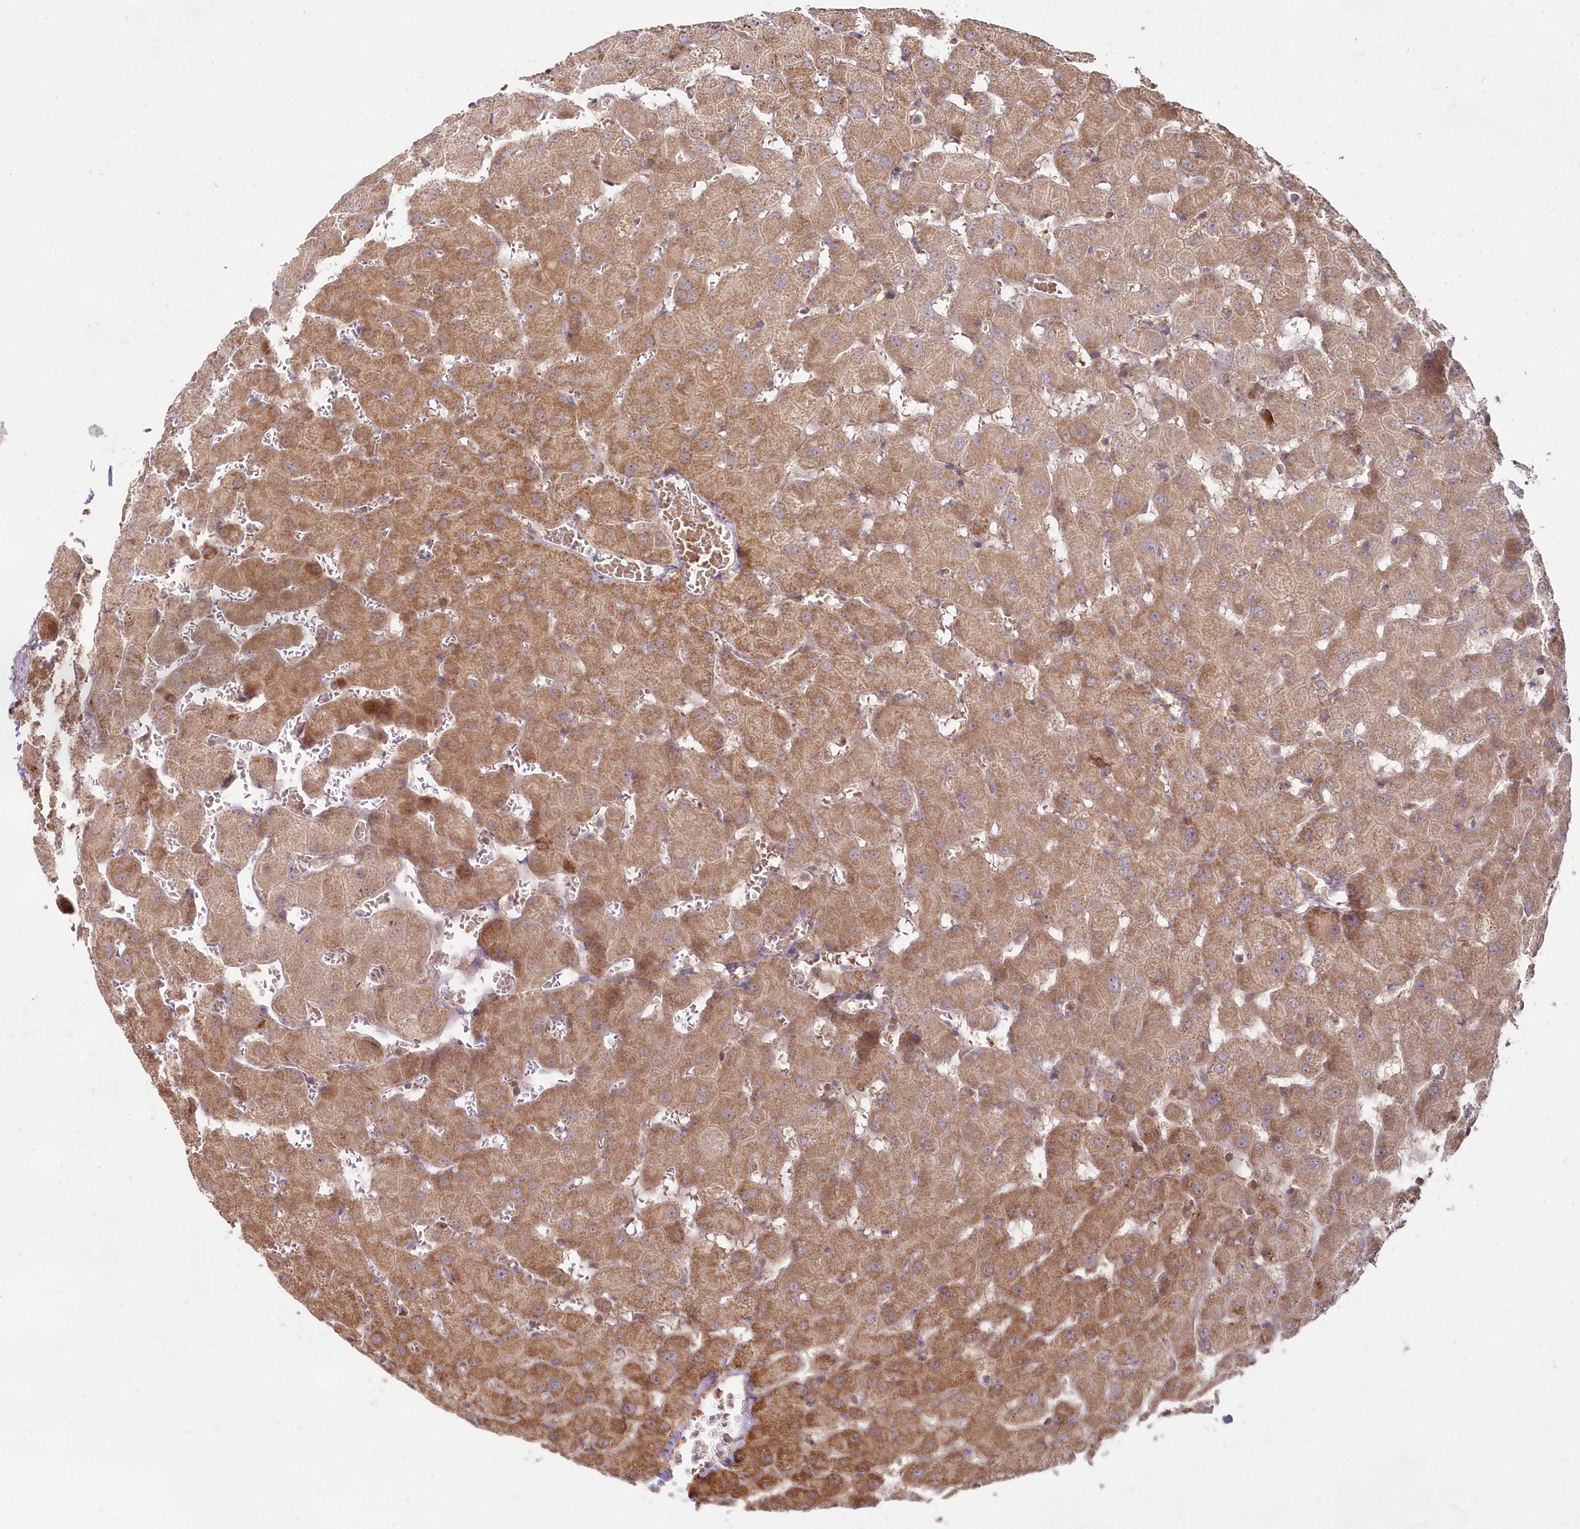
{"staining": {"intensity": "moderate", "quantity": ">75%", "location": "cytoplasmic/membranous"}, "tissue": "liver", "cell_type": "Hepatocytes", "image_type": "normal", "snomed": [{"axis": "morphology", "description": "Normal tissue, NOS"}, {"axis": "topography", "description": "Liver"}], "caption": "Immunohistochemical staining of benign human liver exhibits >75% levels of moderate cytoplasmic/membranous protein staining in about >75% of hepatocytes.", "gene": "IMPA1", "patient": {"sex": "female", "age": 63}}